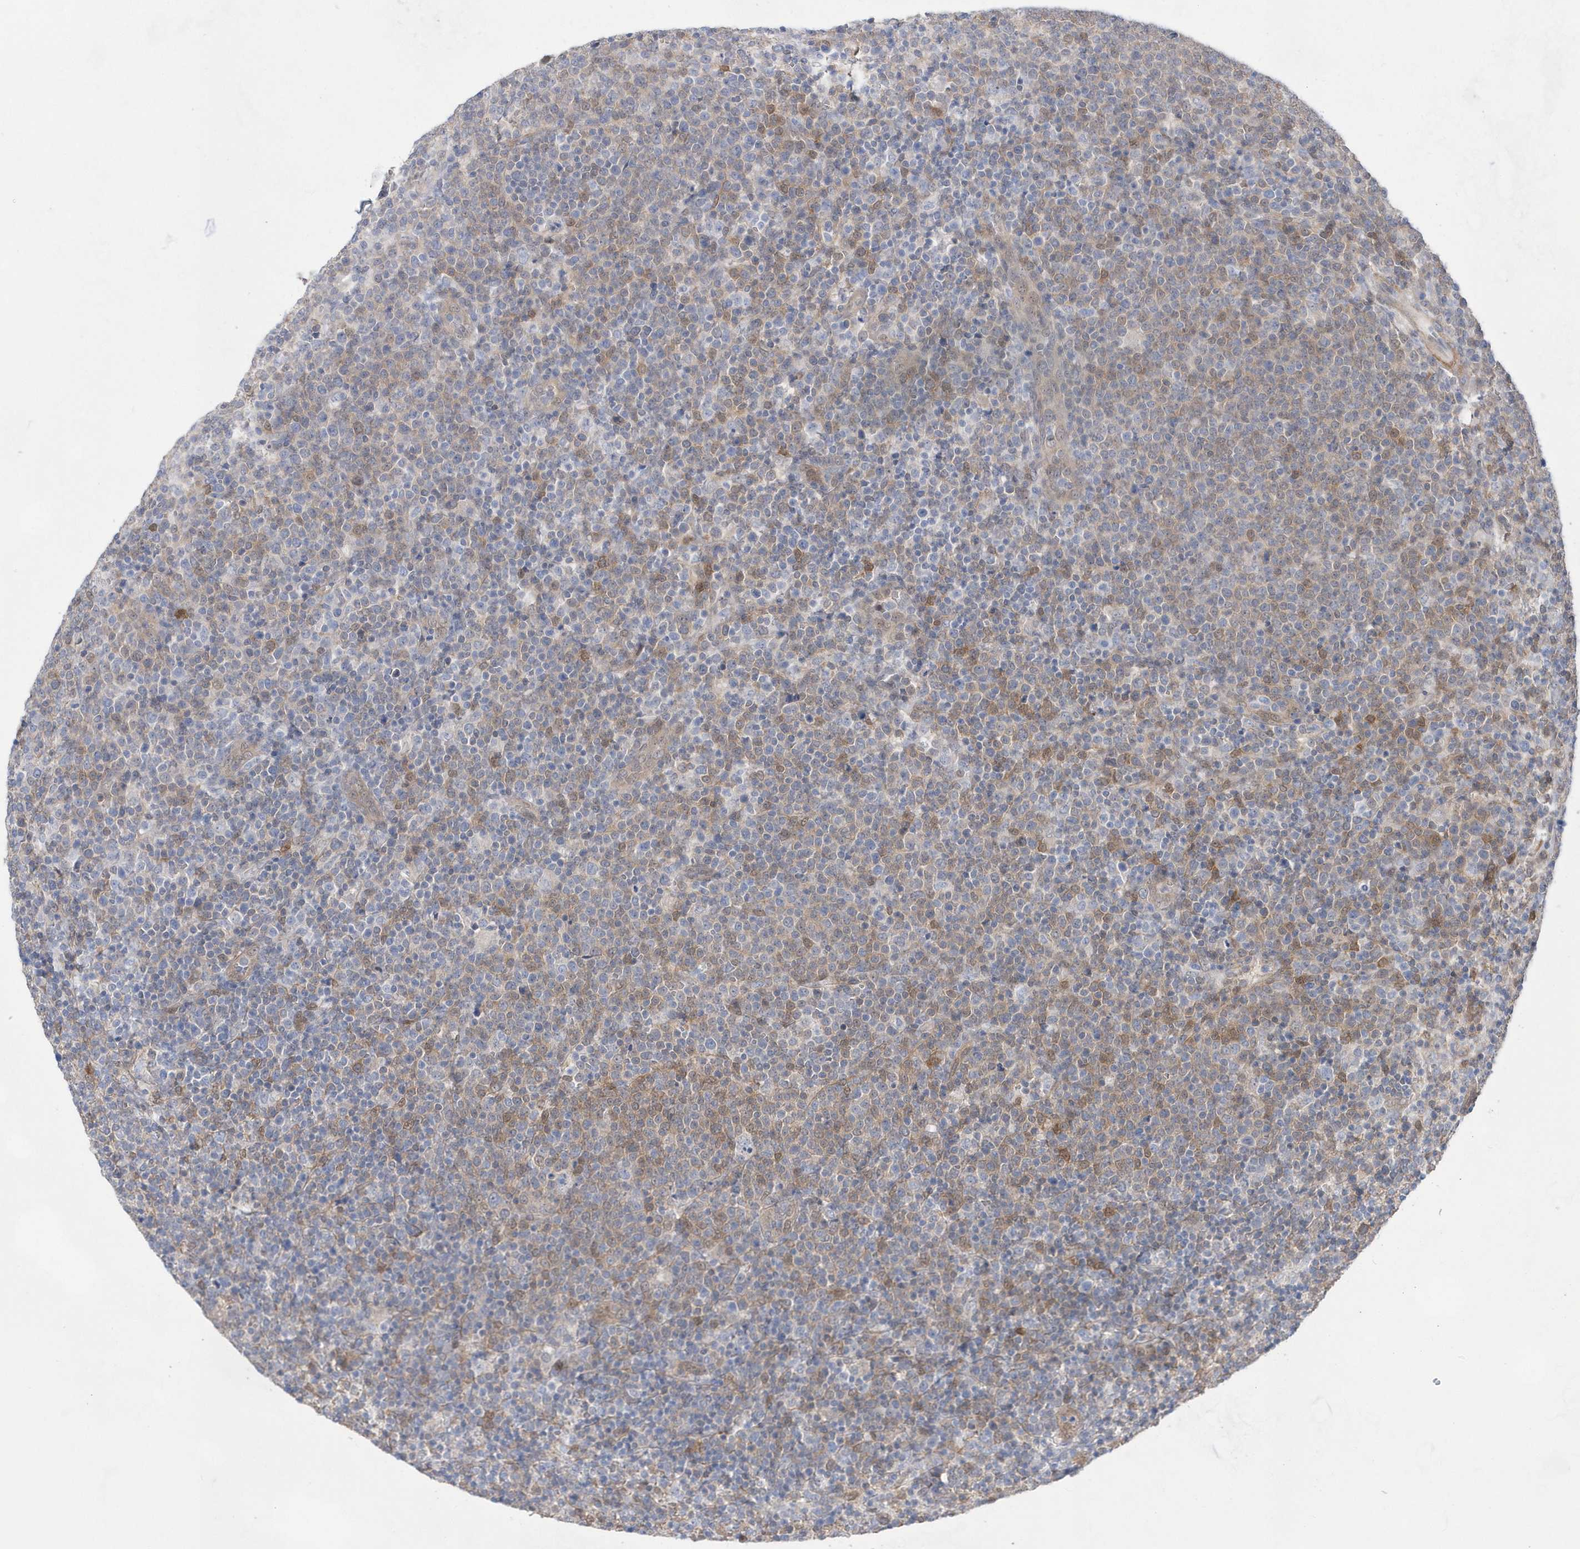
{"staining": {"intensity": "negative", "quantity": "none", "location": "none"}, "tissue": "lymphoma", "cell_type": "Tumor cells", "image_type": "cancer", "snomed": [{"axis": "morphology", "description": "Malignant lymphoma, non-Hodgkin's type, High grade"}, {"axis": "topography", "description": "Lymph node"}], "caption": "A histopathology image of lymphoma stained for a protein shows no brown staining in tumor cells.", "gene": "BDH2", "patient": {"sex": "male", "age": 61}}